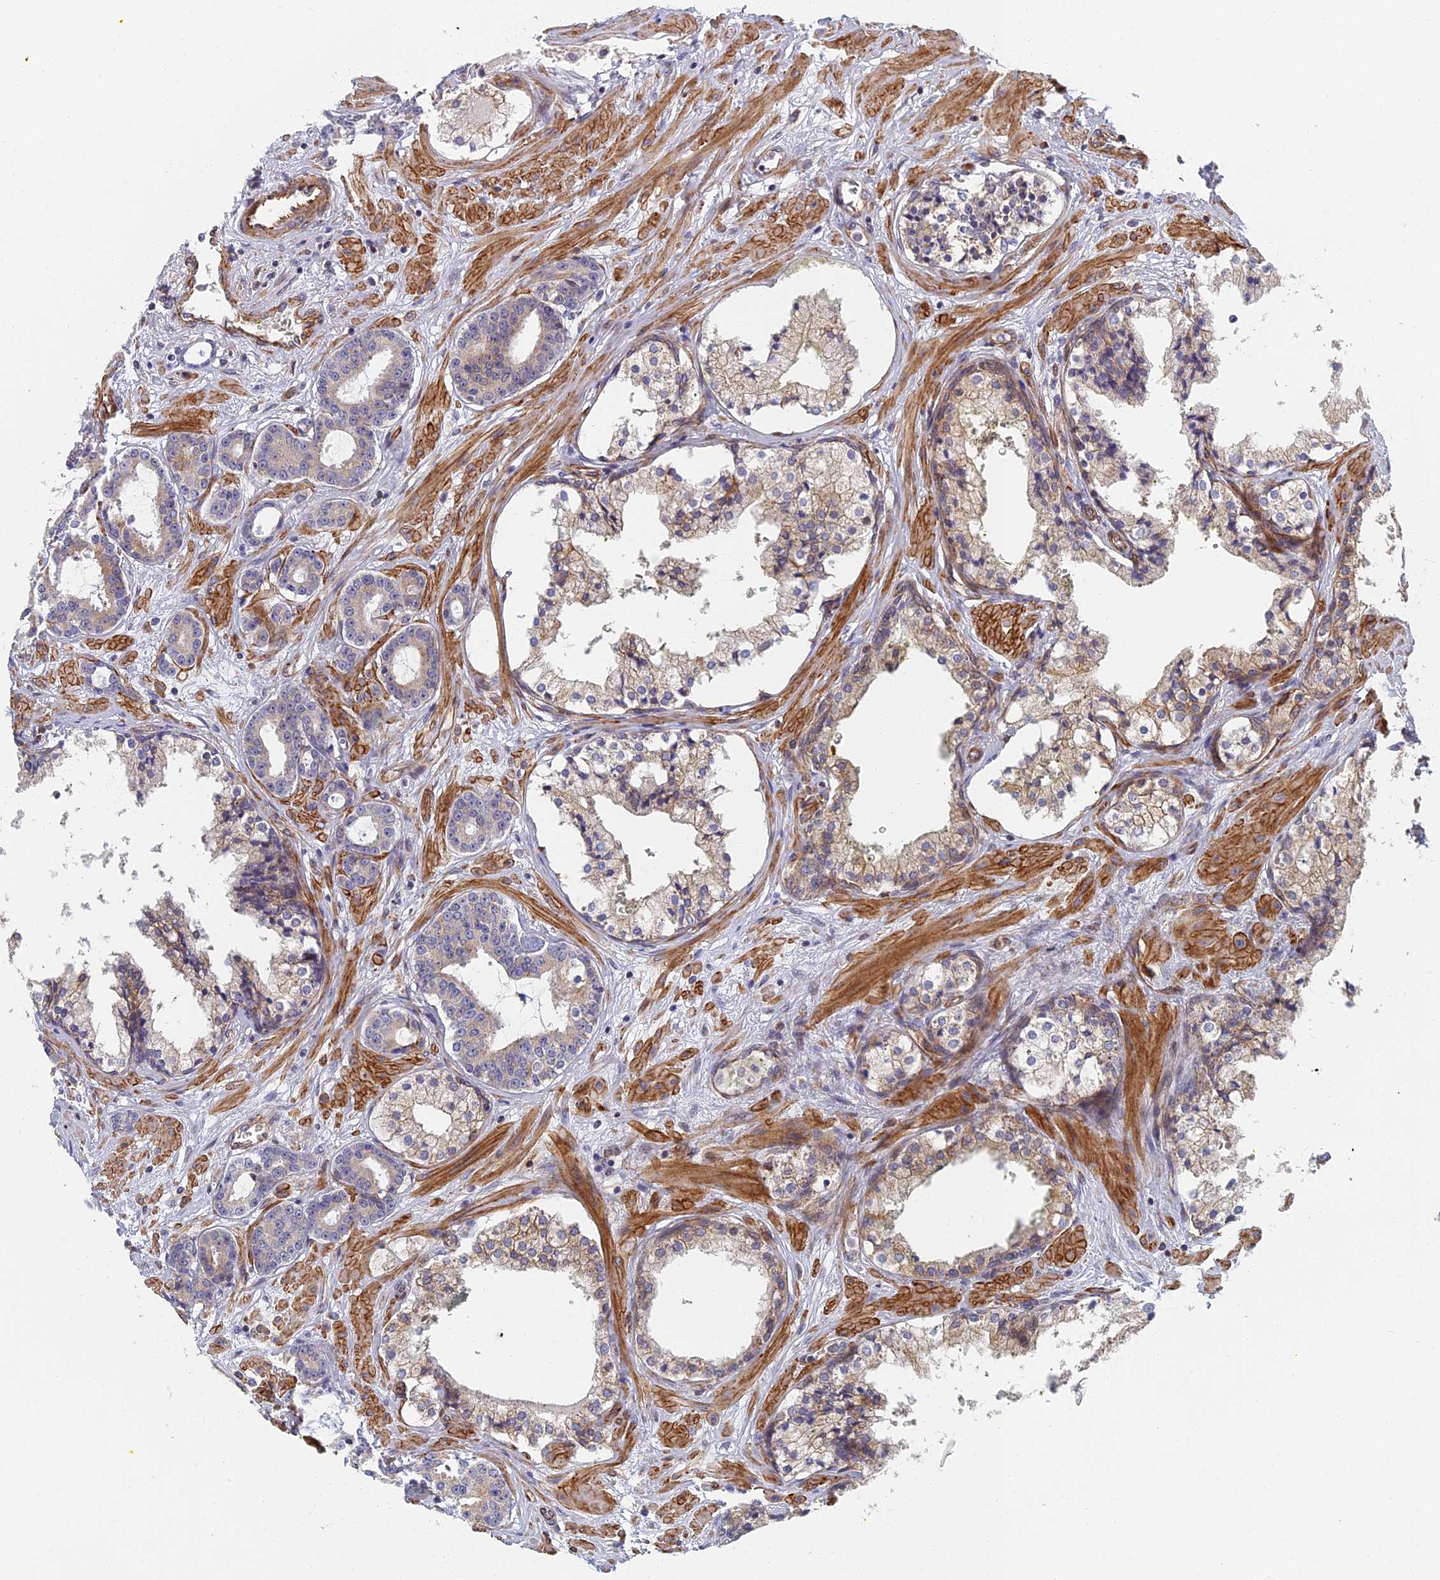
{"staining": {"intensity": "negative", "quantity": "none", "location": "none"}, "tissue": "prostate cancer", "cell_type": "Tumor cells", "image_type": "cancer", "snomed": [{"axis": "morphology", "description": "Adenocarcinoma, High grade"}, {"axis": "topography", "description": "Prostate"}], "caption": "Histopathology image shows no protein staining in tumor cells of prostate high-grade adenocarcinoma tissue.", "gene": "ABCB10", "patient": {"sex": "male", "age": 58}}